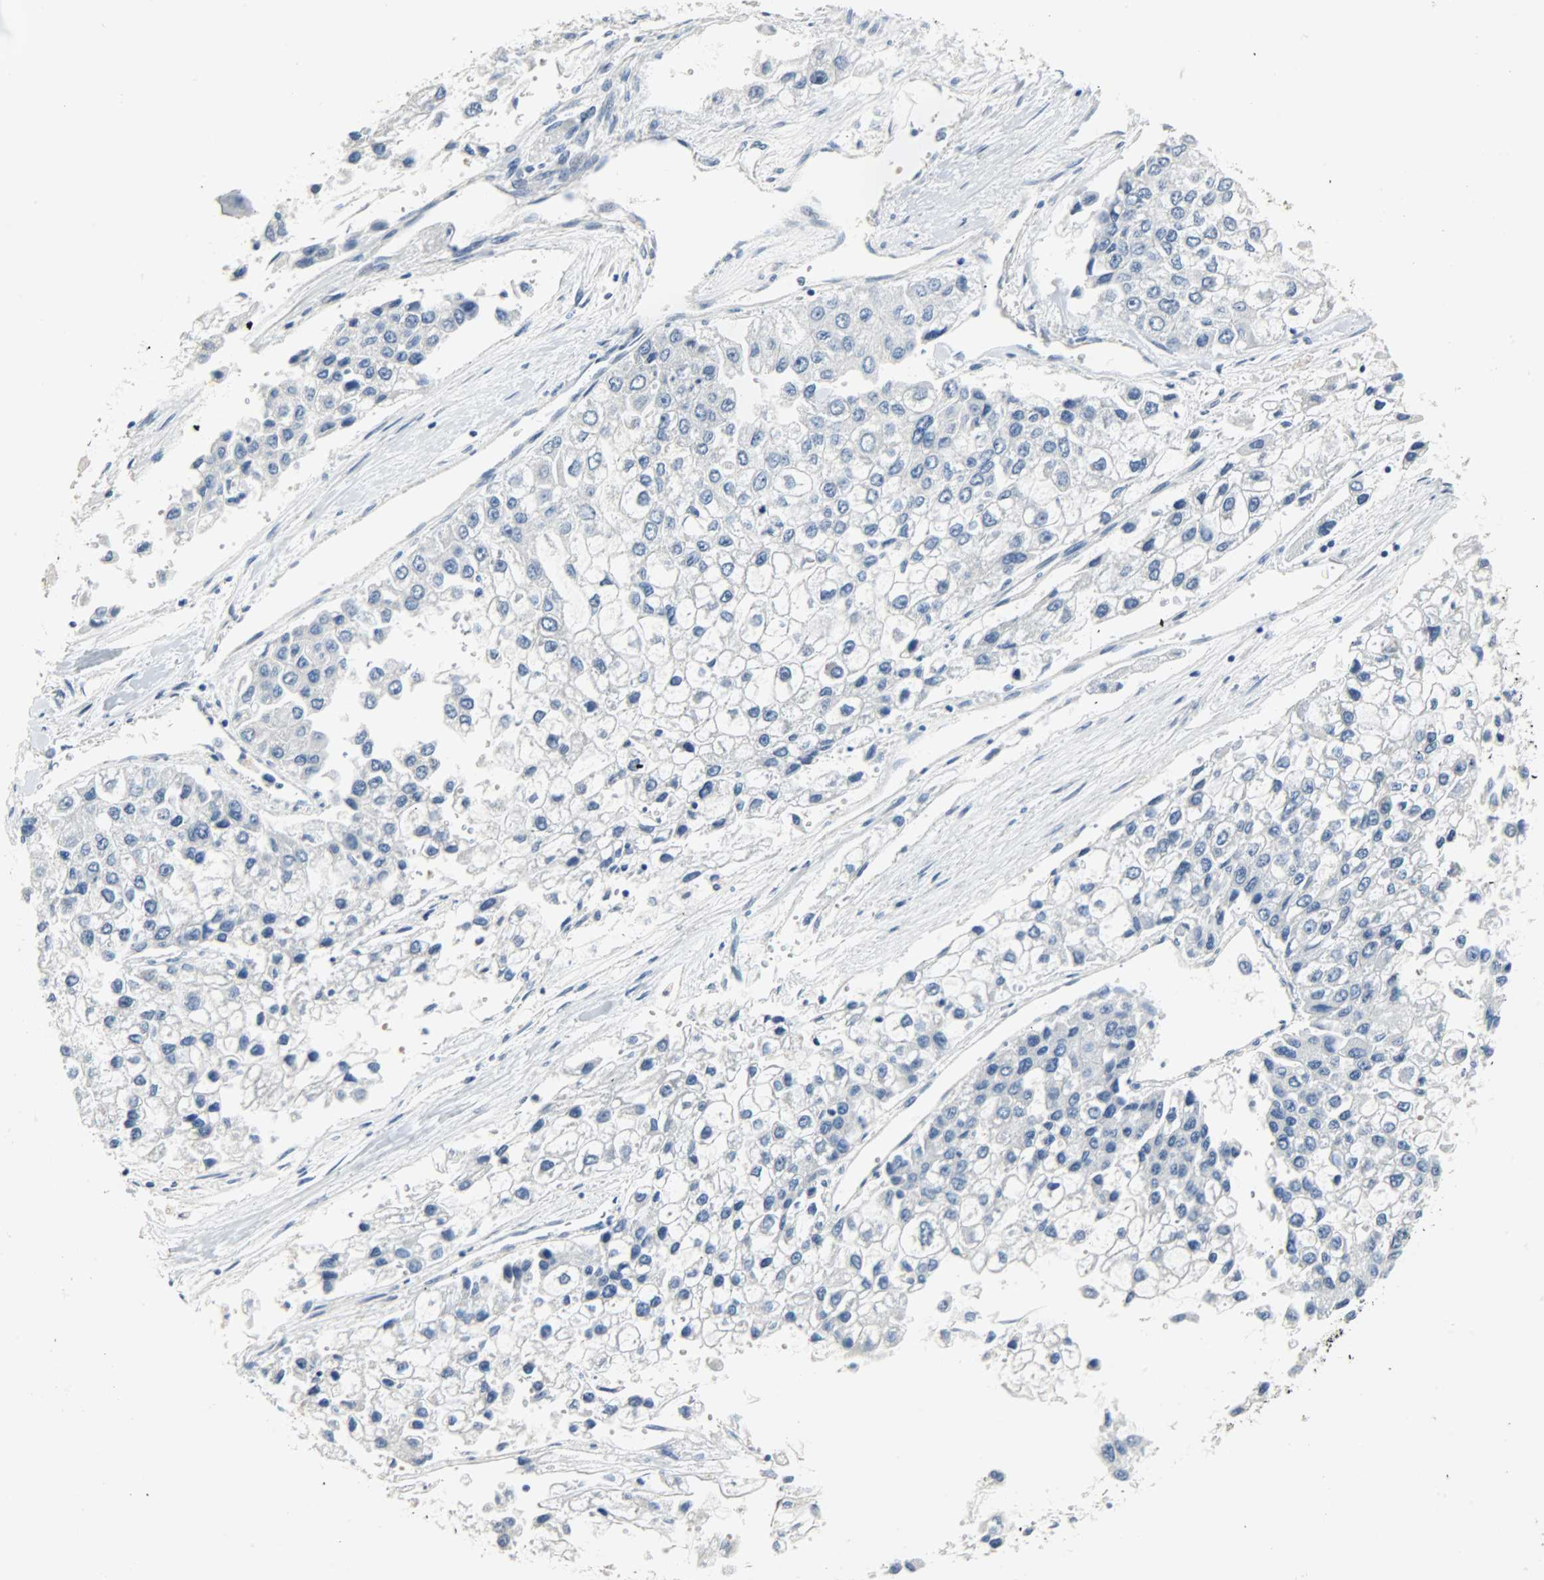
{"staining": {"intensity": "negative", "quantity": "none", "location": "none"}, "tissue": "liver cancer", "cell_type": "Tumor cells", "image_type": "cancer", "snomed": [{"axis": "morphology", "description": "Carcinoma, Hepatocellular, NOS"}, {"axis": "topography", "description": "Liver"}], "caption": "A high-resolution image shows immunohistochemistry (IHC) staining of liver hepatocellular carcinoma, which reveals no significant positivity in tumor cells.", "gene": "EIF4EBP1", "patient": {"sex": "female", "age": 66}}